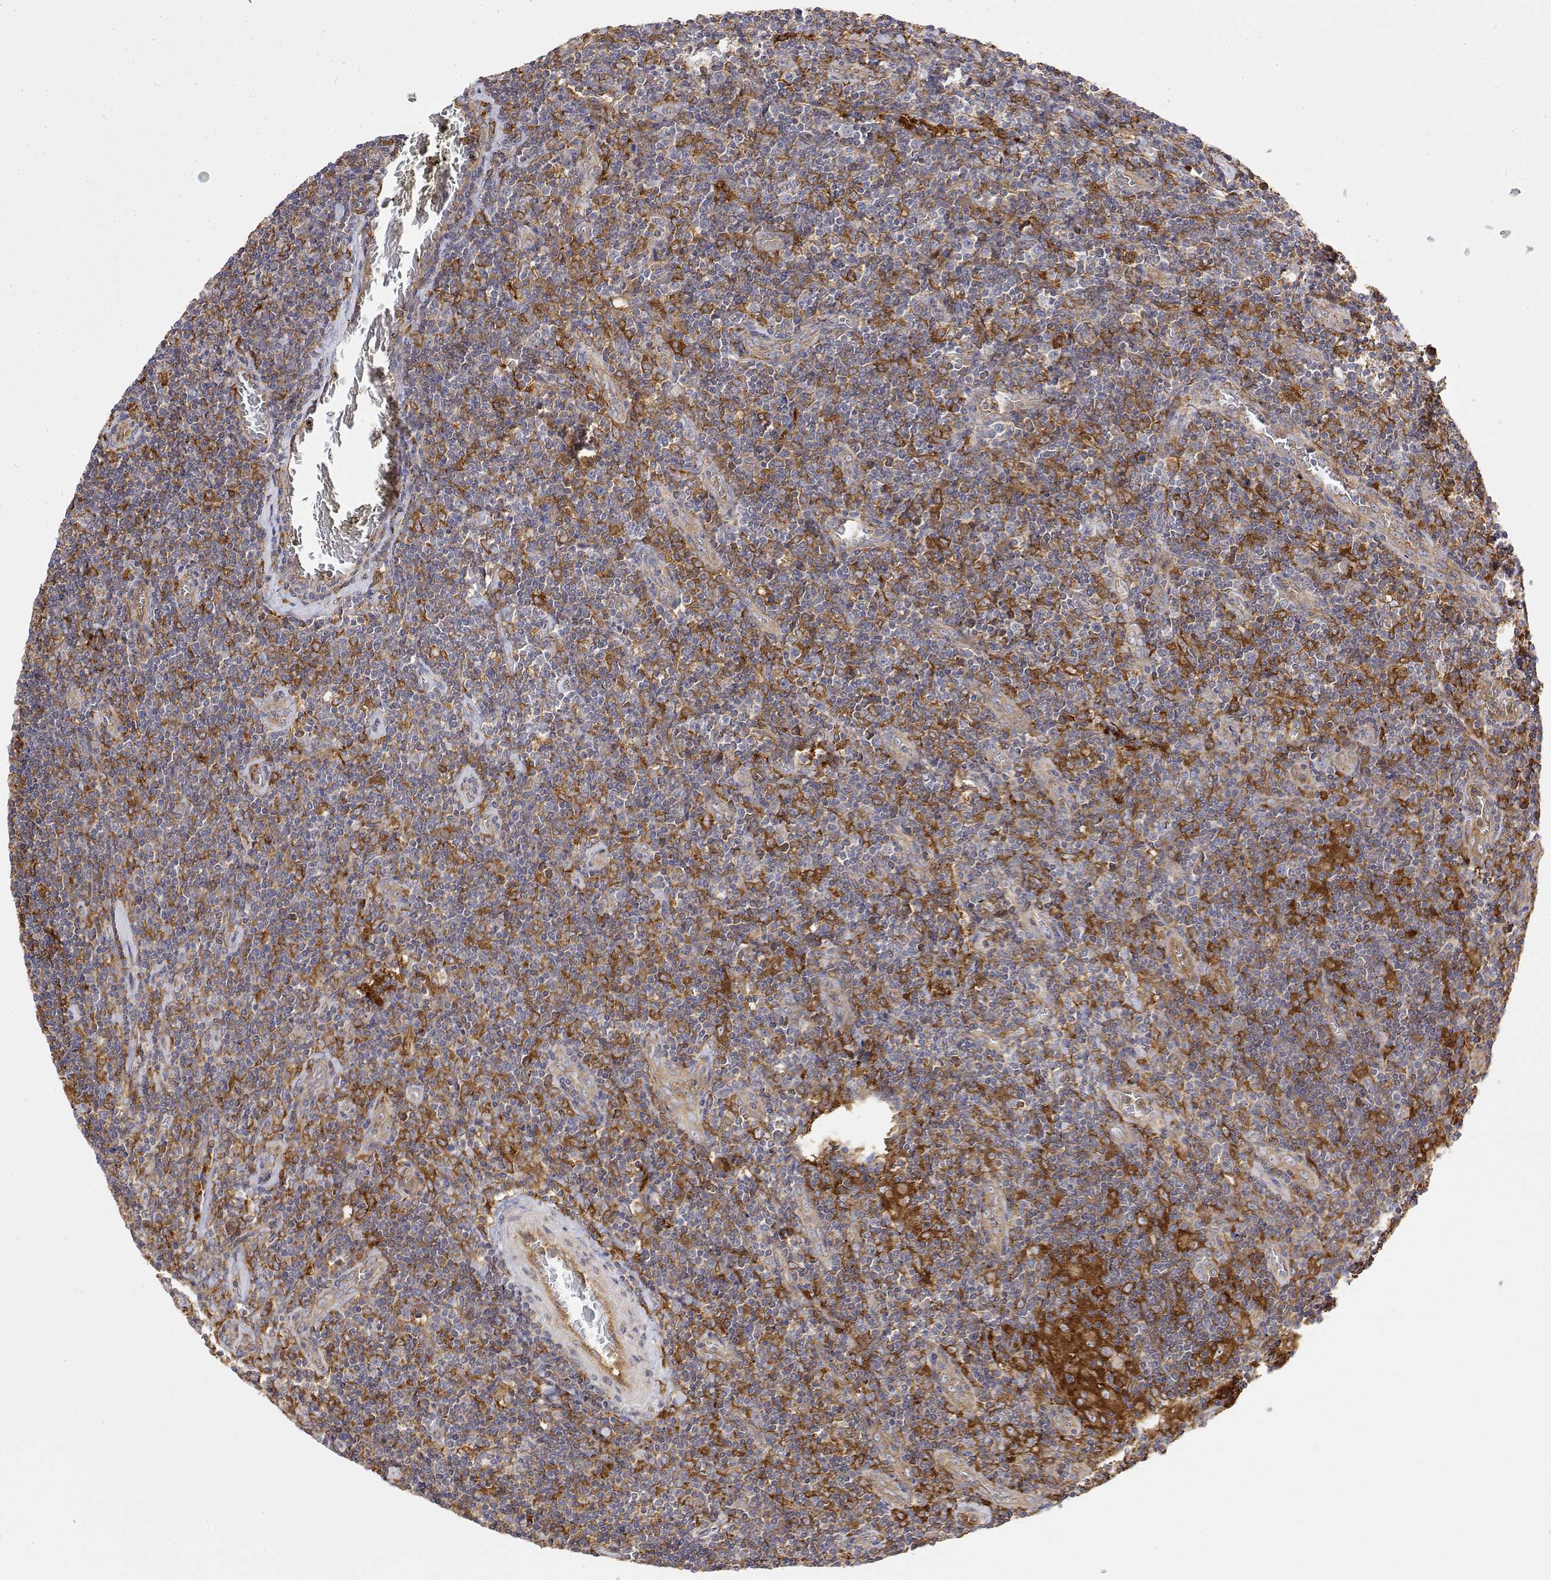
{"staining": {"intensity": "negative", "quantity": "none", "location": "none"}, "tissue": "lymphoma", "cell_type": "Tumor cells", "image_type": "cancer", "snomed": [{"axis": "morphology", "description": "Hodgkin's disease, NOS"}, {"axis": "topography", "description": "Lymph node"}], "caption": "Immunohistochemistry (IHC) photomicrograph of neoplastic tissue: human Hodgkin's disease stained with DAB (3,3'-diaminobenzidine) exhibits no significant protein expression in tumor cells.", "gene": "PACSIN2", "patient": {"sex": "male", "age": 40}}